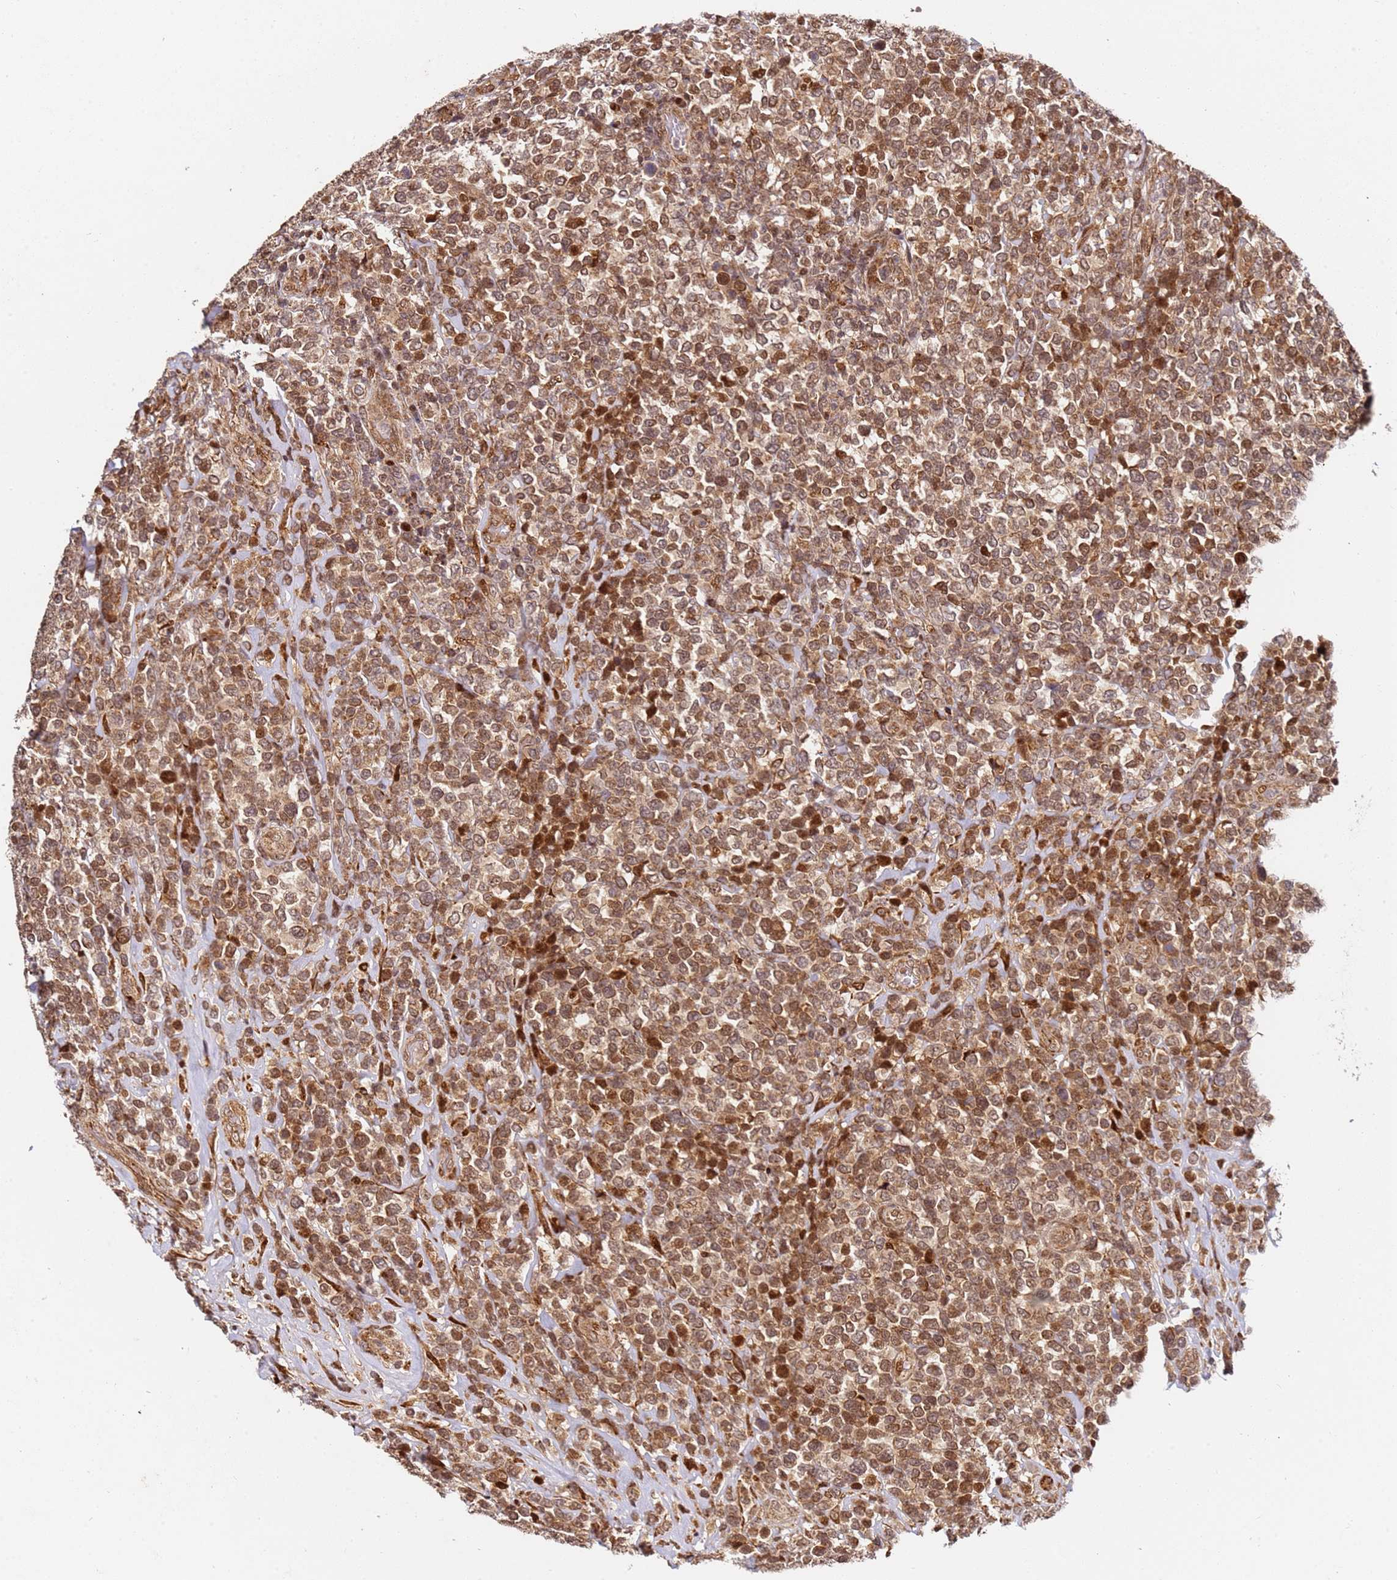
{"staining": {"intensity": "moderate", "quantity": ">75%", "location": "cytoplasmic/membranous,nuclear"}, "tissue": "lymphoma", "cell_type": "Tumor cells", "image_type": "cancer", "snomed": [{"axis": "morphology", "description": "Malignant lymphoma, non-Hodgkin's type, High grade"}, {"axis": "topography", "description": "Soft tissue"}], "caption": "Immunohistochemistry (IHC) staining of lymphoma, which exhibits medium levels of moderate cytoplasmic/membranous and nuclear expression in about >75% of tumor cells indicating moderate cytoplasmic/membranous and nuclear protein positivity. The staining was performed using DAB (brown) for protein detection and nuclei were counterstained in hematoxylin (blue).", "gene": "SMOX", "patient": {"sex": "female", "age": 56}}